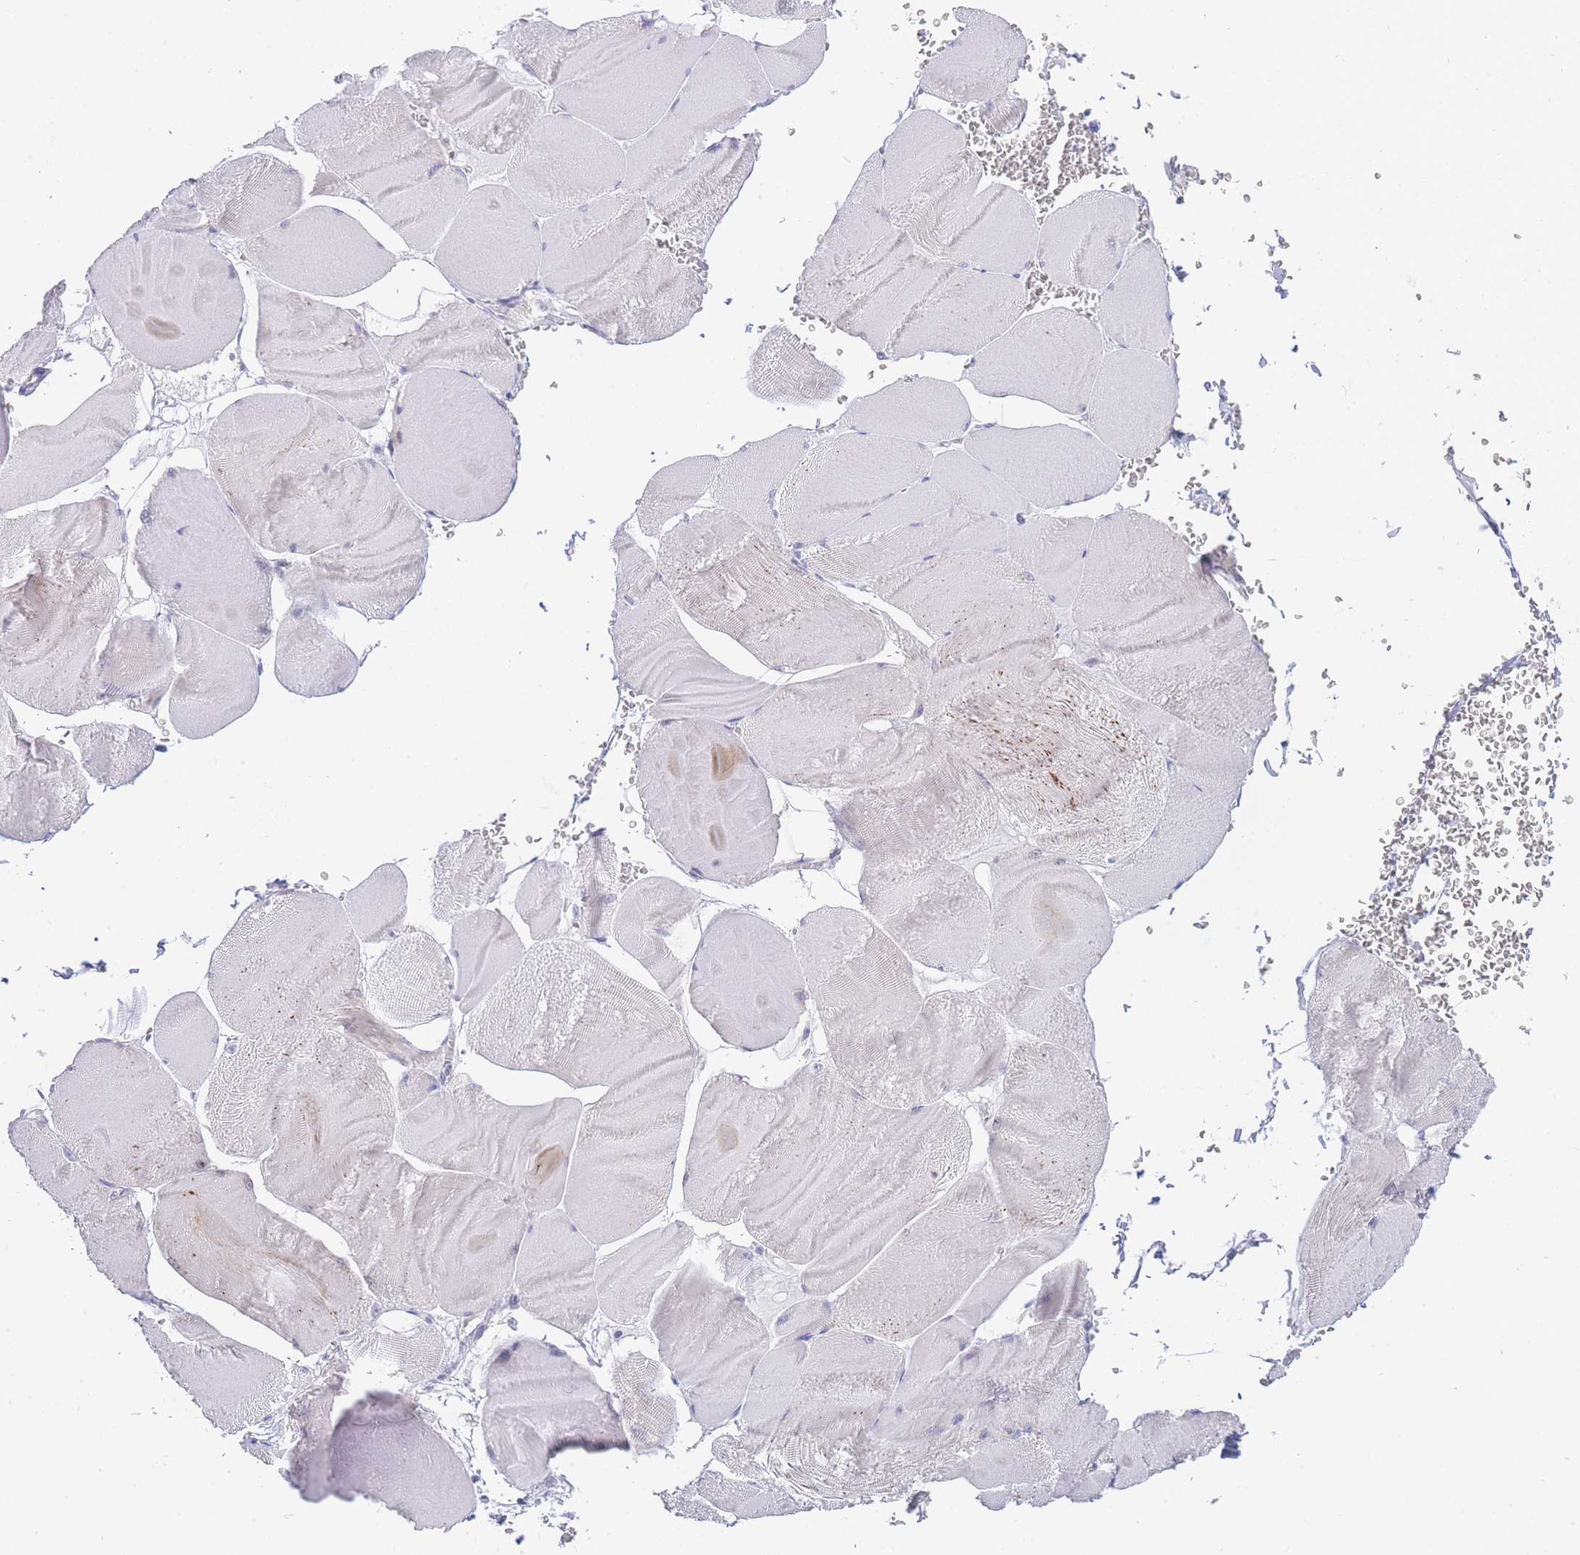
{"staining": {"intensity": "negative", "quantity": "none", "location": "none"}, "tissue": "skeletal muscle", "cell_type": "Myocytes", "image_type": "normal", "snomed": [{"axis": "morphology", "description": "Normal tissue, NOS"}, {"axis": "morphology", "description": "Basal cell carcinoma"}, {"axis": "topography", "description": "Skeletal muscle"}], "caption": "Immunohistochemistry (IHC) image of normal skeletal muscle: human skeletal muscle stained with DAB (3,3'-diaminobenzidine) displays no significant protein expression in myocytes. (Stains: DAB (3,3'-diaminobenzidine) immunohistochemistry with hematoxylin counter stain, Microscopy: brightfield microscopy at high magnification).", "gene": "ZNF510", "patient": {"sex": "female", "age": 64}}